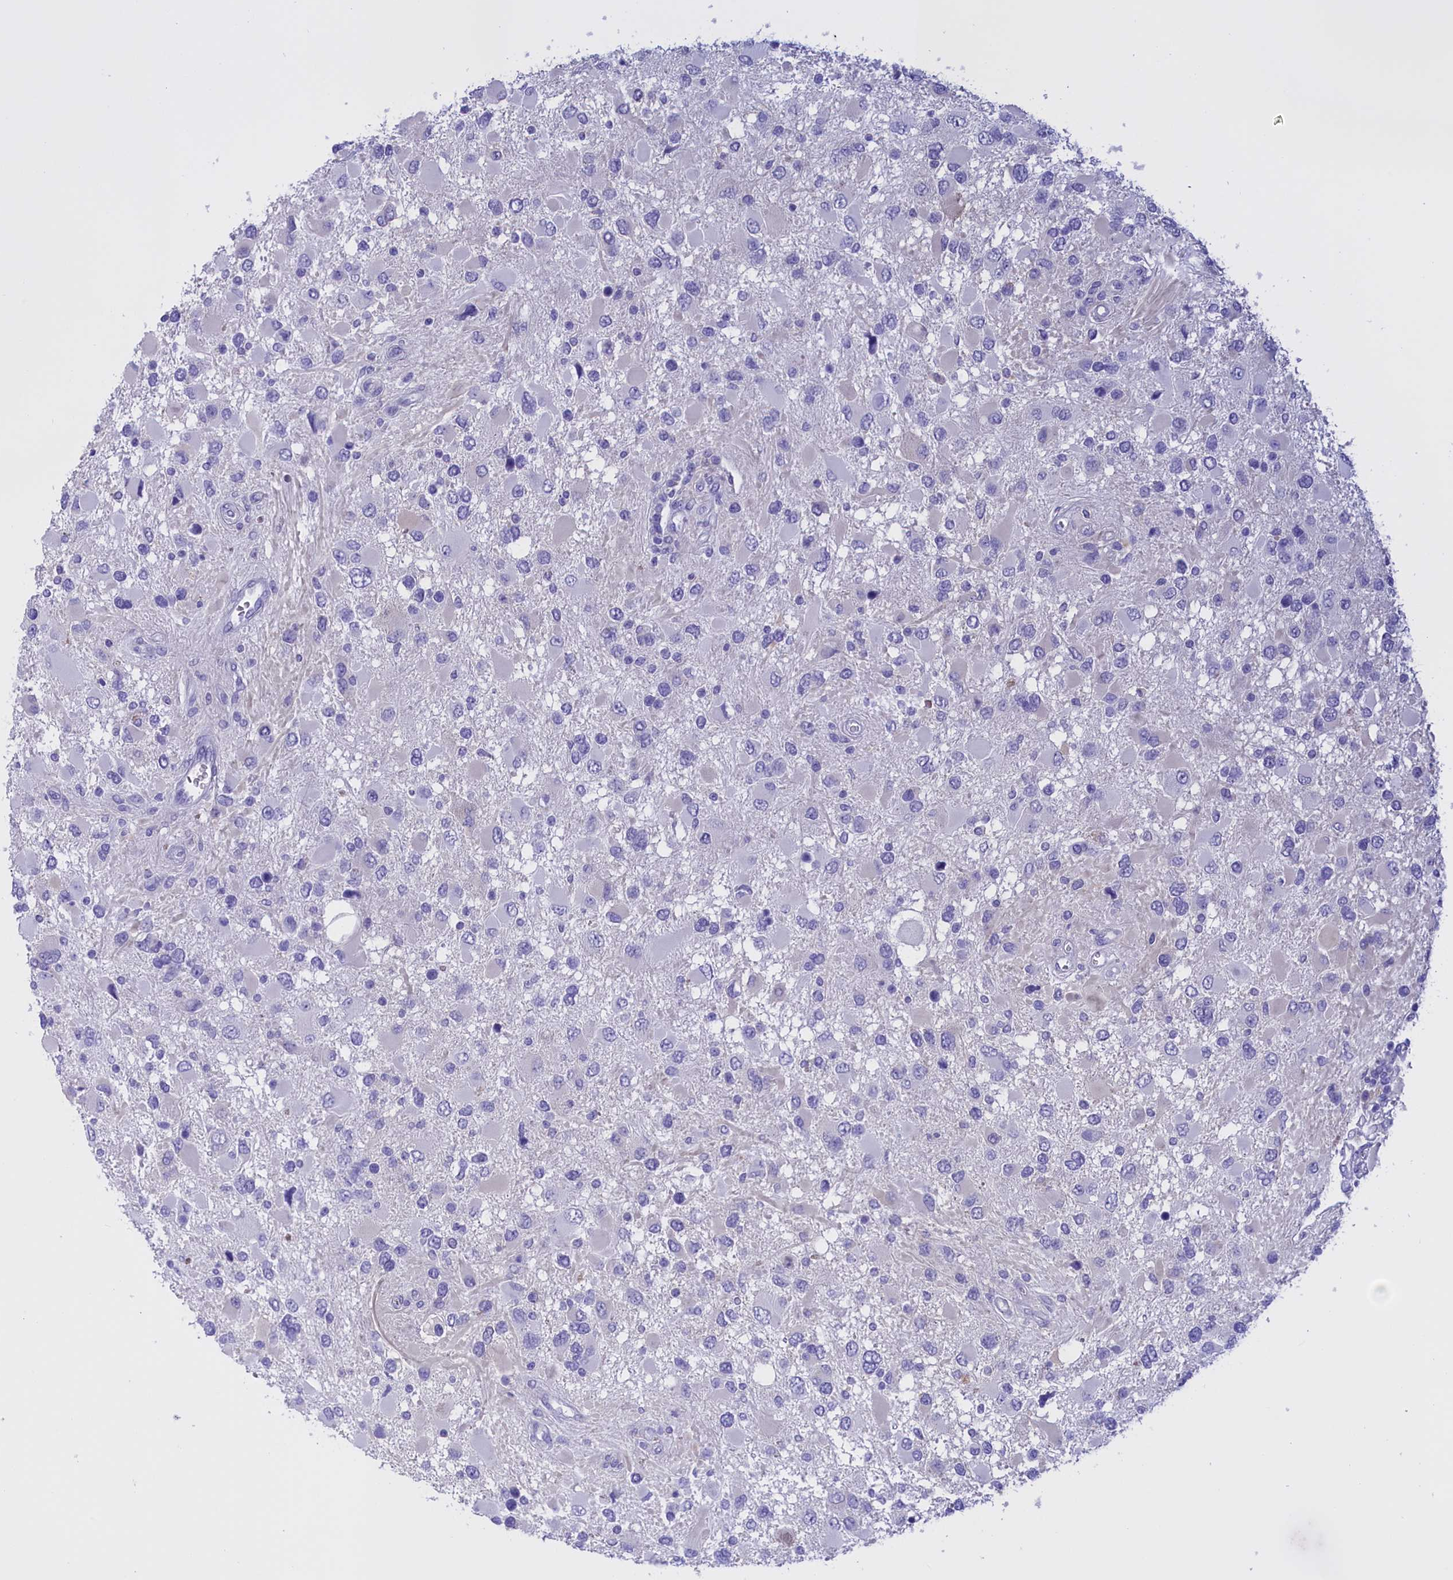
{"staining": {"intensity": "negative", "quantity": "none", "location": "none"}, "tissue": "glioma", "cell_type": "Tumor cells", "image_type": "cancer", "snomed": [{"axis": "morphology", "description": "Glioma, malignant, High grade"}, {"axis": "topography", "description": "Brain"}], "caption": "Malignant glioma (high-grade) was stained to show a protein in brown. There is no significant staining in tumor cells.", "gene": "PROK2", "patient": {"sex": "male", "age": 53}}